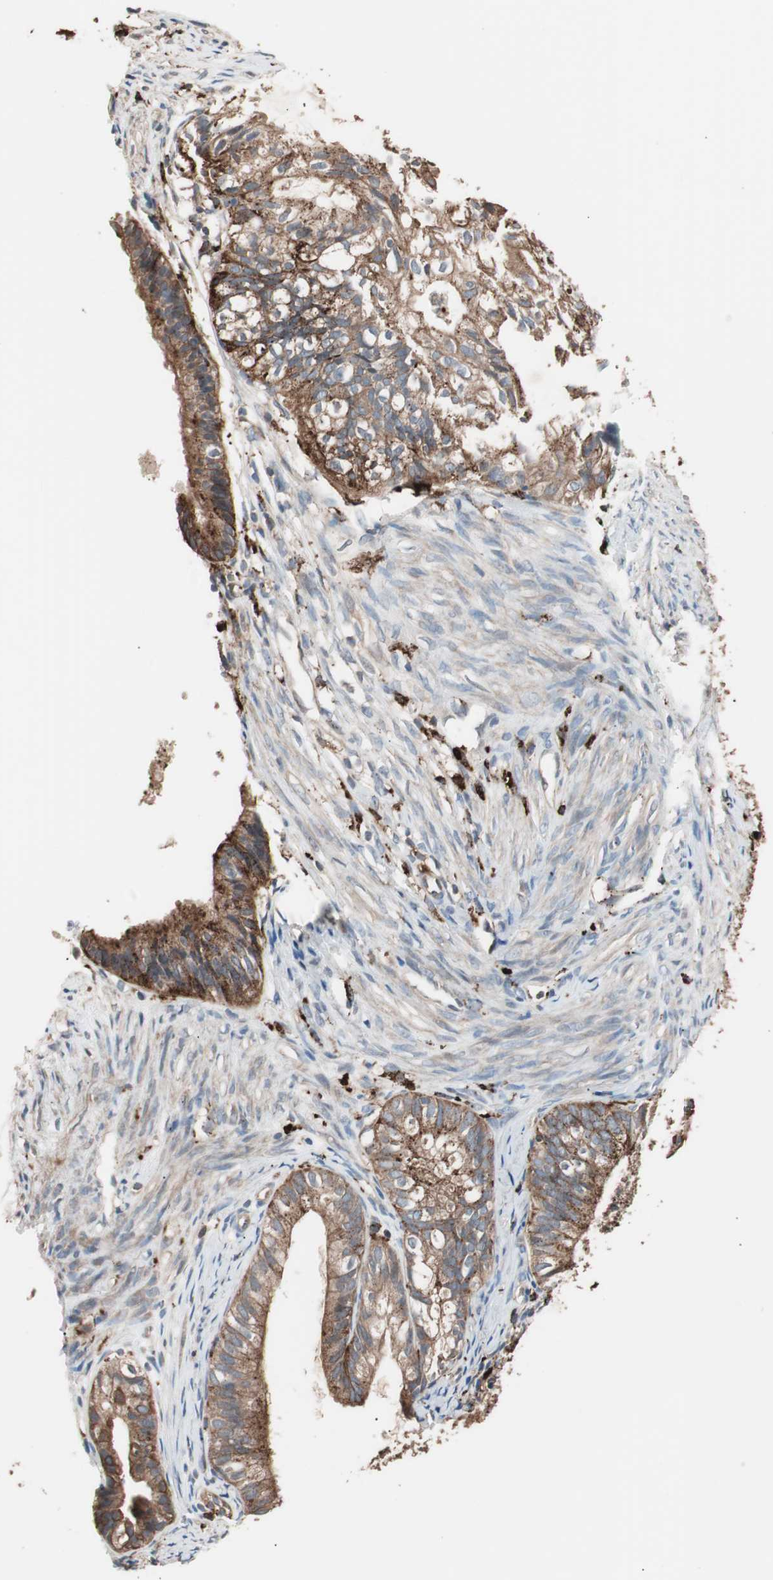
{"staining": {"intensity": "moderate", "quantity": ">75%", "location": "cytoplasmic/membranous"}, "tissue": "cervical cancer", "cell_type": "Tumor cells", "image_type": "cancer", "snomed": [{"axis": "morphology", "description": "Normal tissue, NOS"}, {"axis": "morphology", "description": "Adenocarcinoma, NOS"}, {"axis": "topography", "description": "Cervix"}, {"axis": "topography", "description": "Endometrium"}], "caption": "The photomicrograph shows immunohistochemical staining of cervical cancer (adenocarcinoma). There is moderate cytoplasmic/membranous expression is present in about >75% of tumor cells.", "gene": "CCT3", "patient": {"sex": "female", "age": 86}}